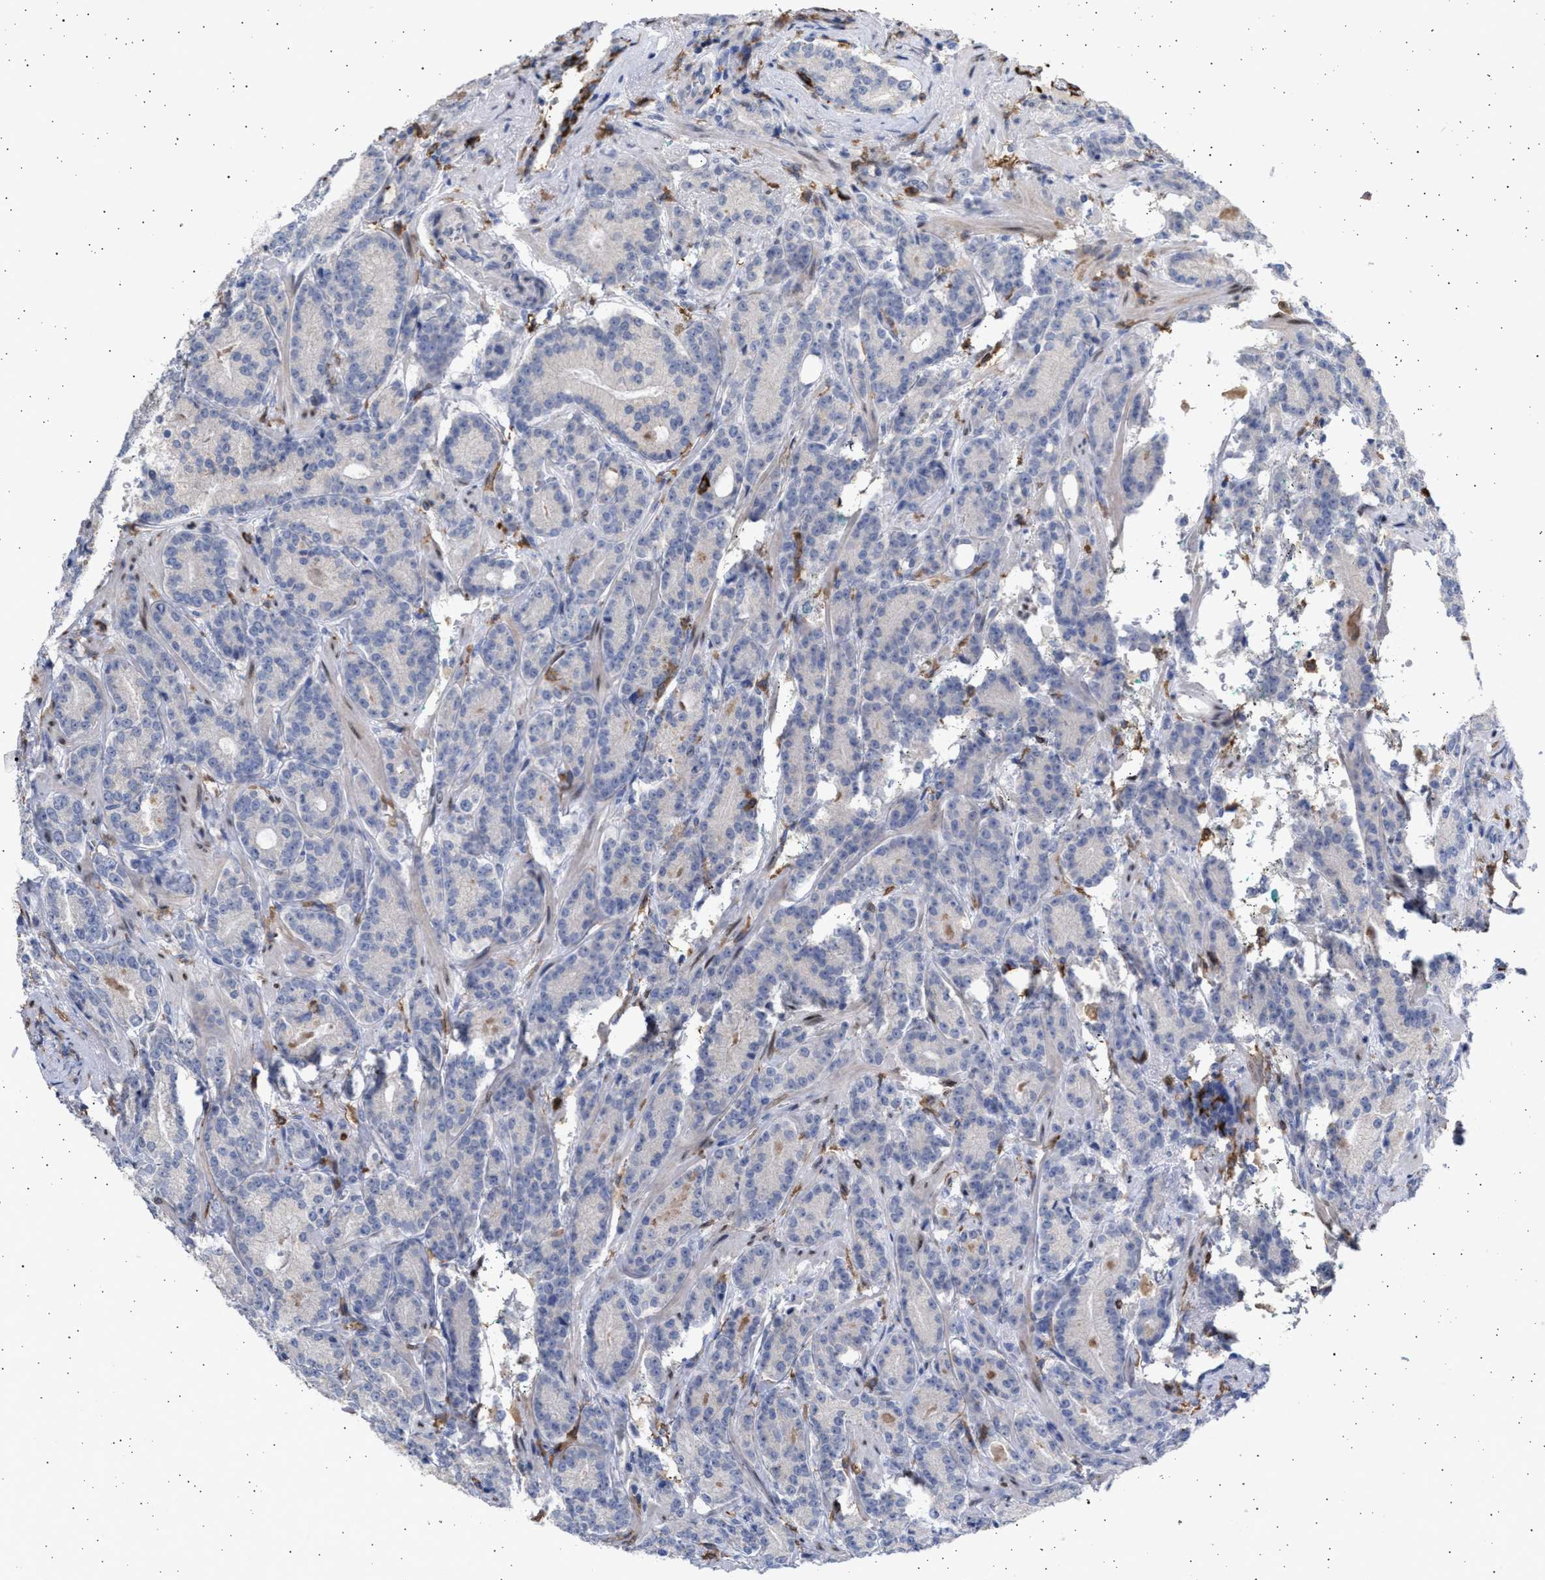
{"staining": {"intensity": "negative", "quantity": "none", "location": "none"}, "tissue": "prostate cancer", "cell_type": "Tumor cells", "image_type": "cancer", "snomed": [{"axis": "morphology", "description": "Adenocarcinoma, High grade"}, {"axis": "topography", "description": "Prostate"}], "caption": "This is an immunohistochemistry (IHC) histopathology image of prostate high-grade adenocarcinoma. There is no staining in tumor cells.", "gene": "FCER1A", "patient": {"sex": "male", "age": 61}}